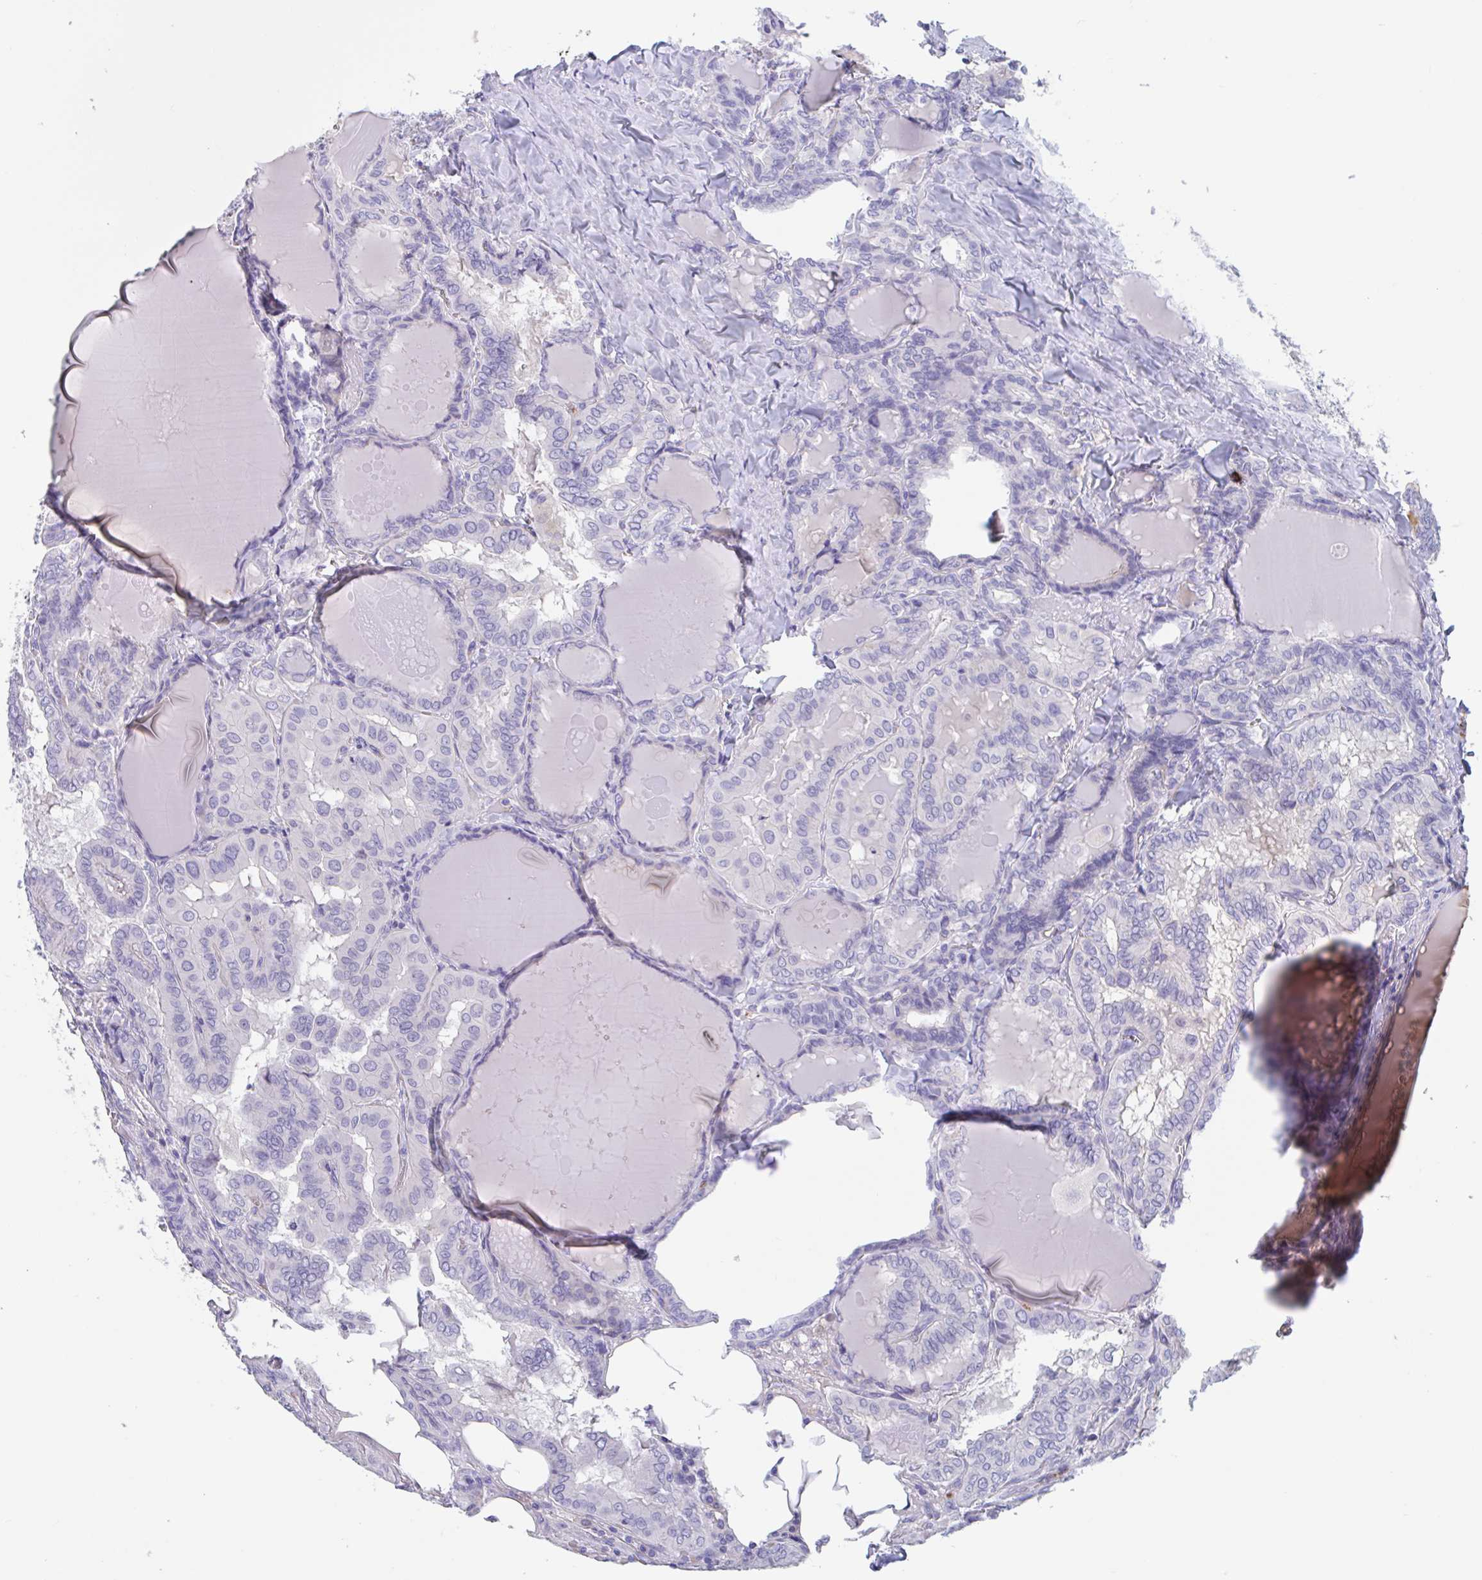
{"staining": {"intensity": "negative", "quantity": "none", "location": "none"}, "tissue": "thyroid cancer", "cell_type": "Tumor cells", "image_type": "cancer", "snomed": [{"axis": "morphology", "description": "Papillary adenocarcinoma, NOS"}, {"axis": "topography", "description": "Thyroid gland"}], "caption": "Immunohistochemical staining of human papillary adenocarcinoma (thyroid) shows no significant positivity in tumor cells.", "gene": "ZNHIT2", "patient": {"sex": "female", "age": 46}}